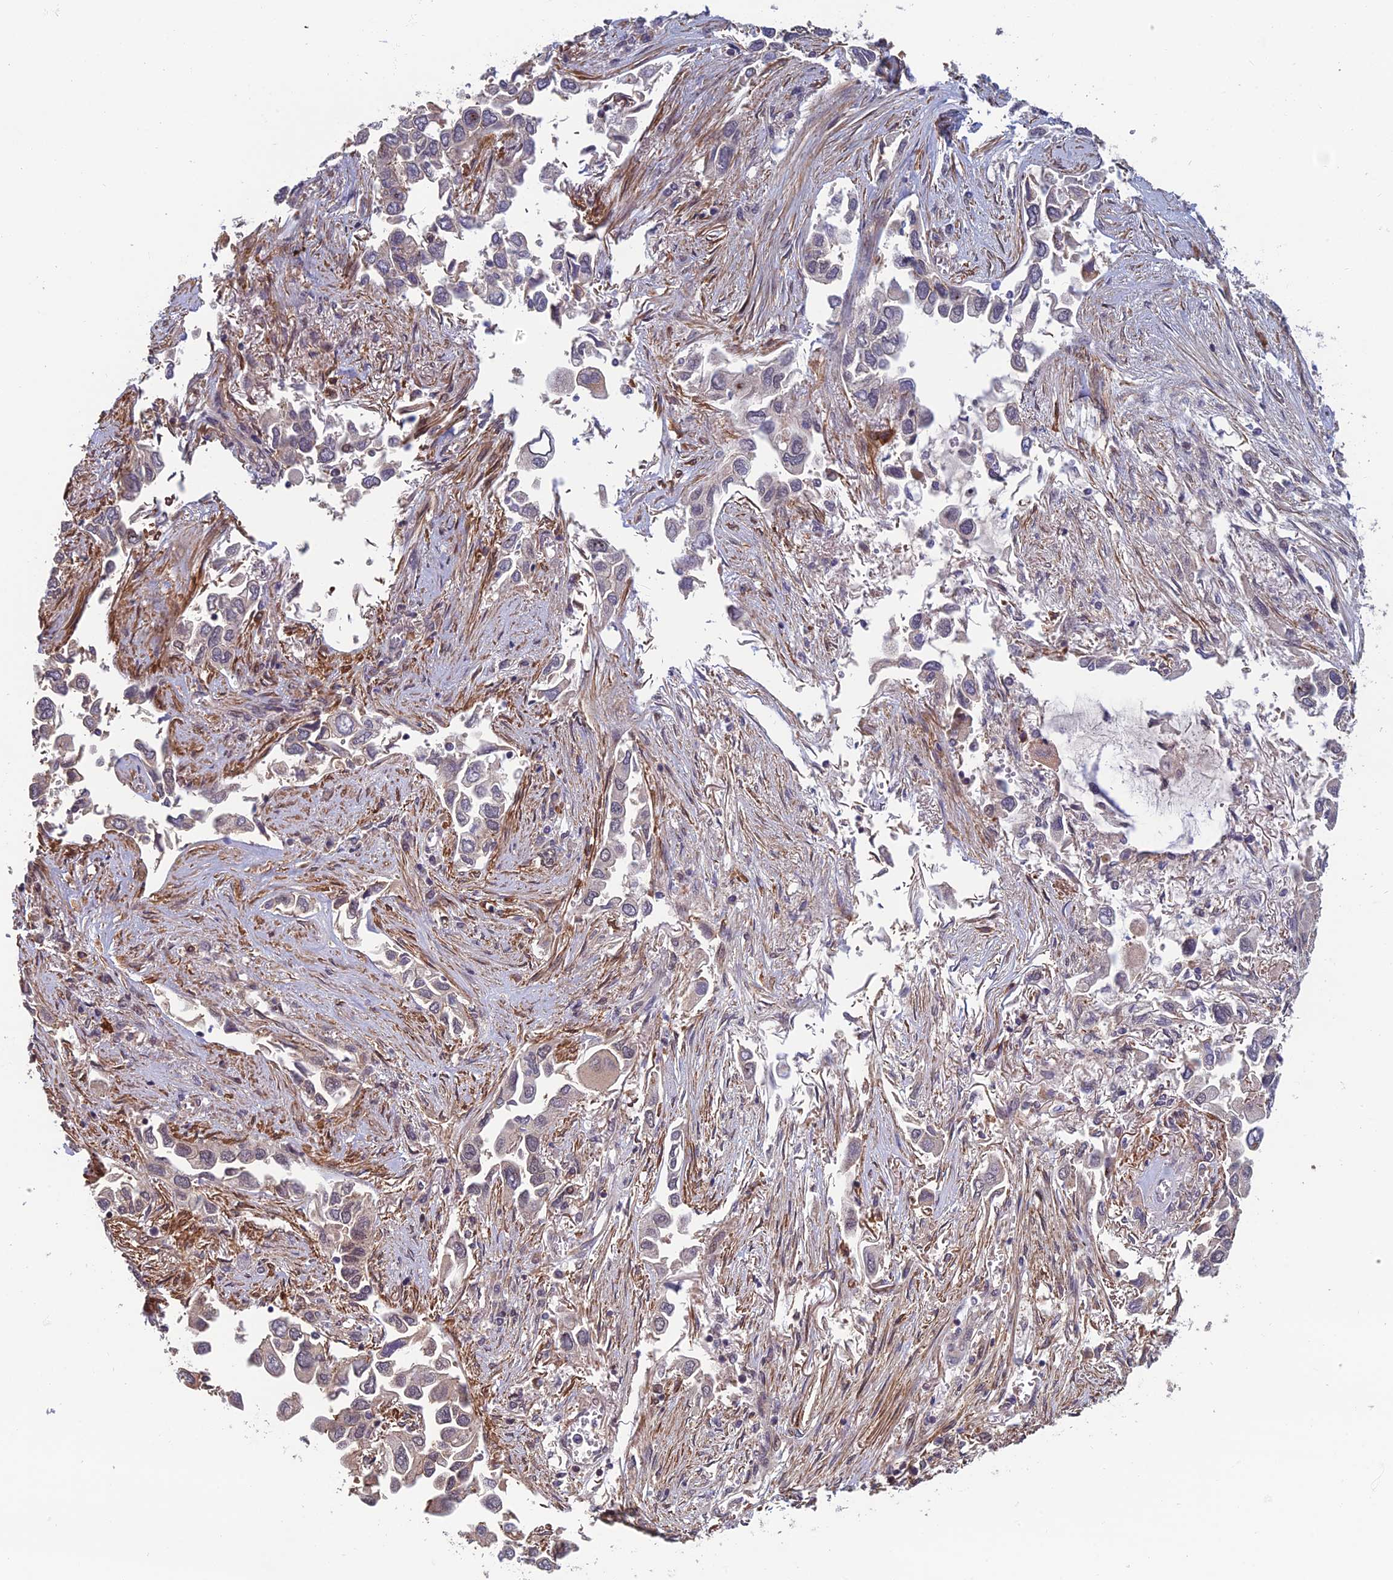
{"staining": {"intensity": "weak", "quantity": "25%-75%", "location": "nuclear"}, "tissue": "lung cancer", "cell_type": "Tumor cells", "image_type": "cancer", "snomed": [{"axis": "morphology", "description": "Adenocarcinoma, NOS"}, {"axis": "topography", "description": "Lung"}], "caption": "Lung adenocarcinoma stained with a protein marker shows weak staining in tumor cells.", "gene": "CCDC183", "patient": {"sex": "female", "age": 76}}